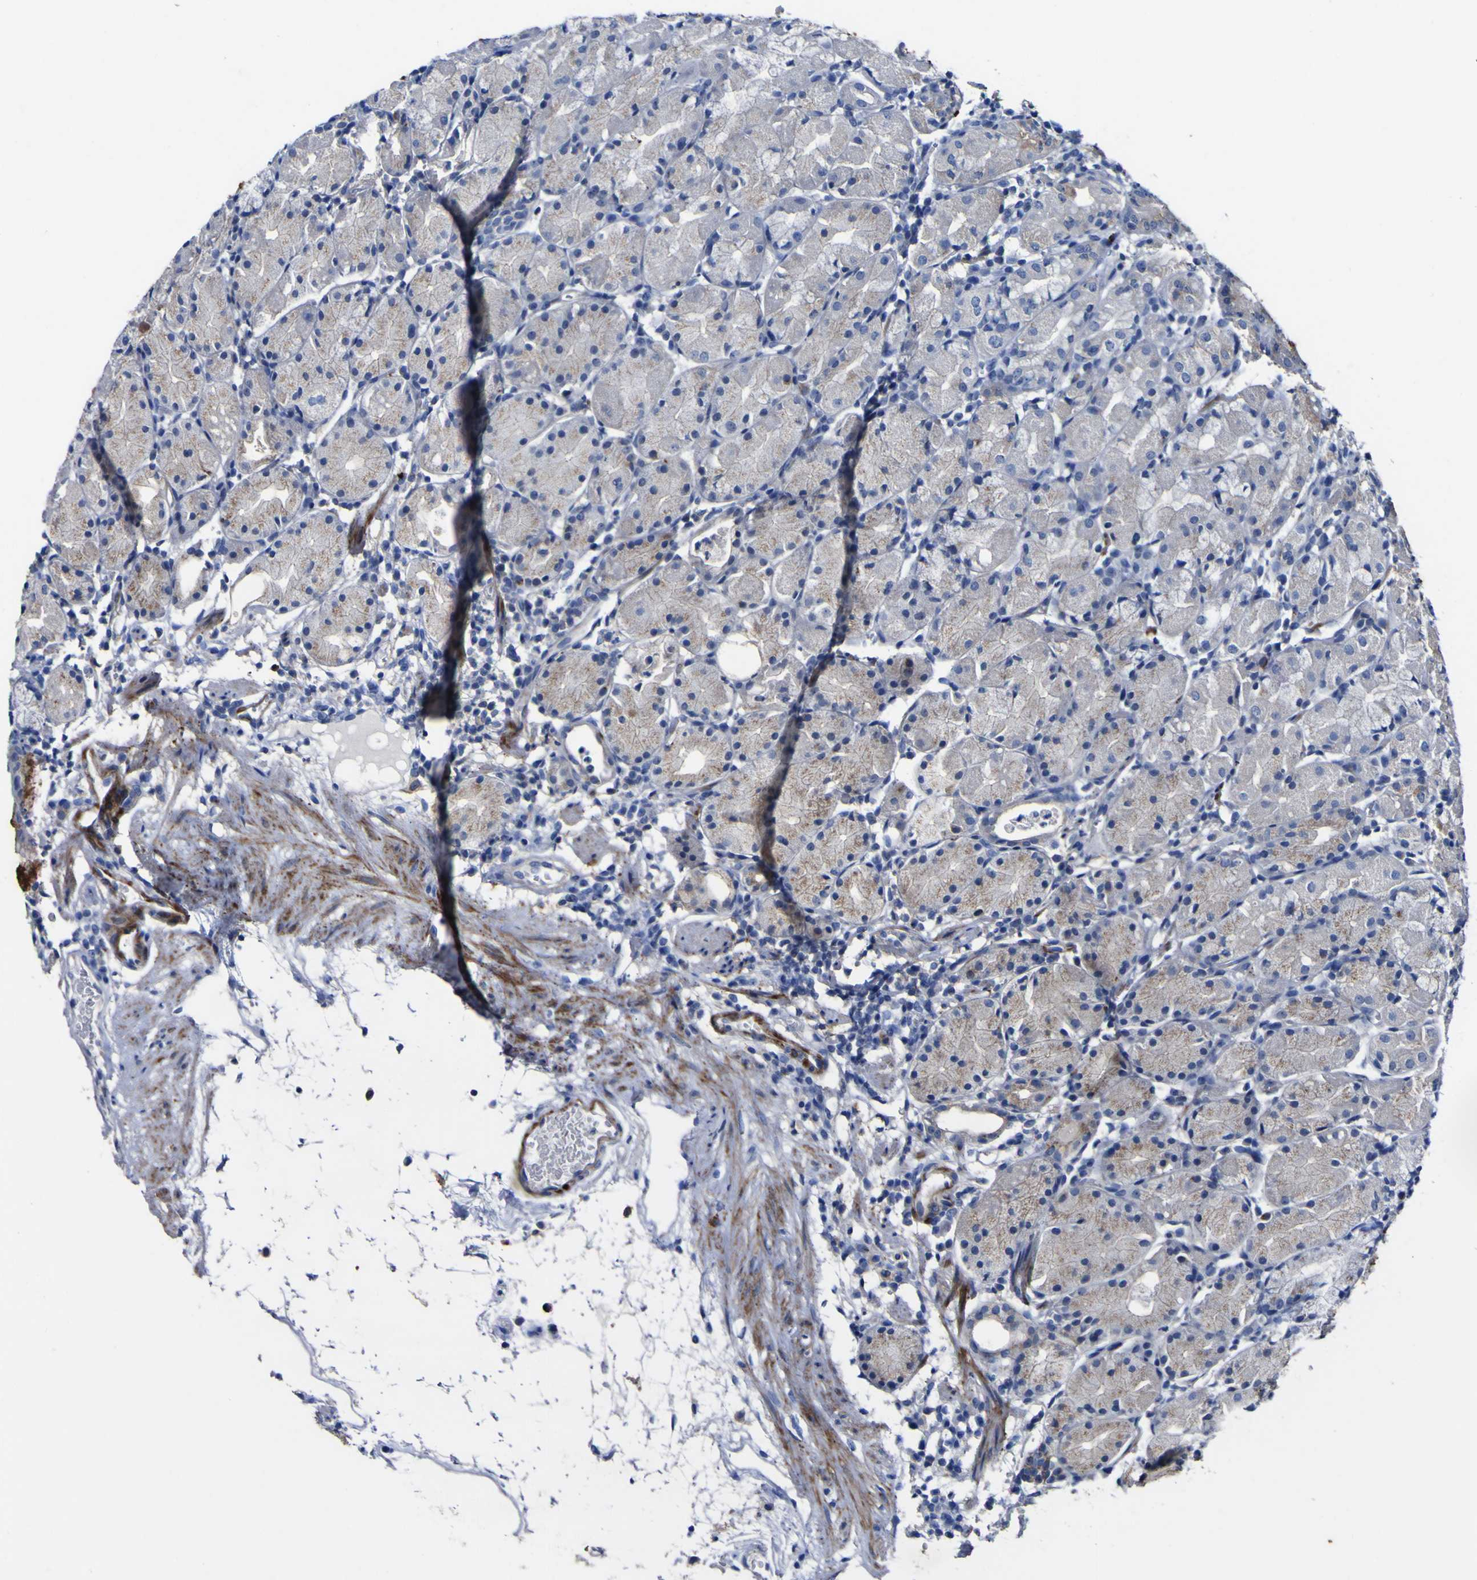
{"staining": {"intensity": "strong", "quantity": "25%-75%", "location": "cytoplasmic/membranous"}, "tissue": "stomach", "cell_type": "Glandular cells", "image_type": "normal", "snomed": [{"axis": "morphology", "description": "Normal tissue, NOS"}, {"axis": "topography", "description": "Stomach"}, {"axis": "topography", "description": "Stomach, lower"}], "caption": "Approximately 25%-75% of glandular cells in benign stomach demonstrate strong cytoplasmic/membranous protein staining as visualized by brown immunohistochemical staining.", "gene": "AGO4", "patient": {"sex": "female", "age": 75}}